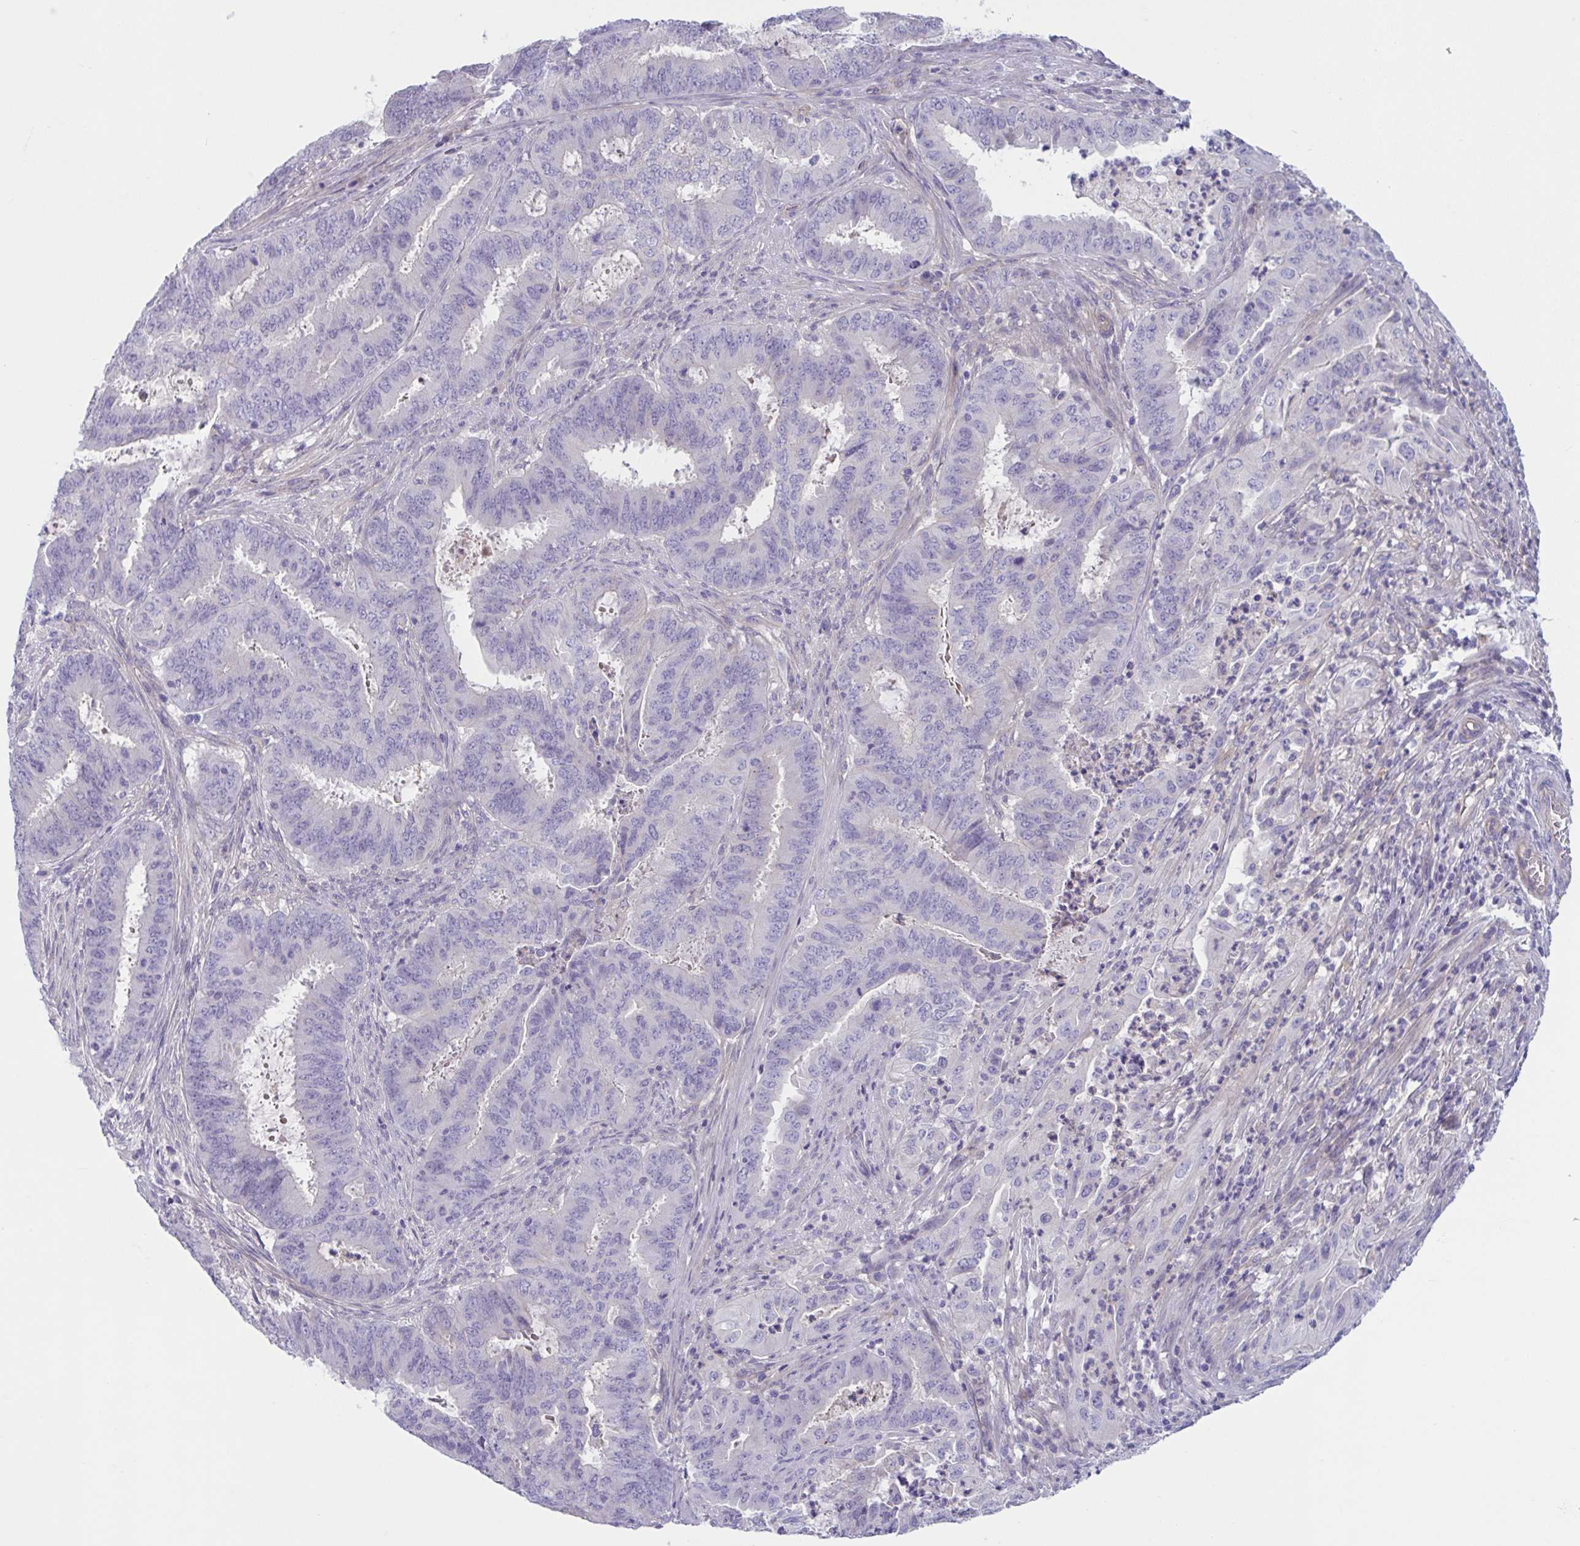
{"staining": {"intensity": "negative", "quantity": "none", "location": "none"}, "tissue": "endometrial cancer", "cell_type": "Tumor cells", "image_type": "cancer", "snomed": [{"axis": "morphology", "description": "Adenocarcinoma, NOS"}, {"axis": "topography", "description": "Endometrium"}], "caption": "DAB immunohistochemical staining of human adenocarcinoma (endometrial) demonstrates no significant positivity in tumor cells.", "gene": "TTC7B", "patient": {"sex": "female", "age": 51}}